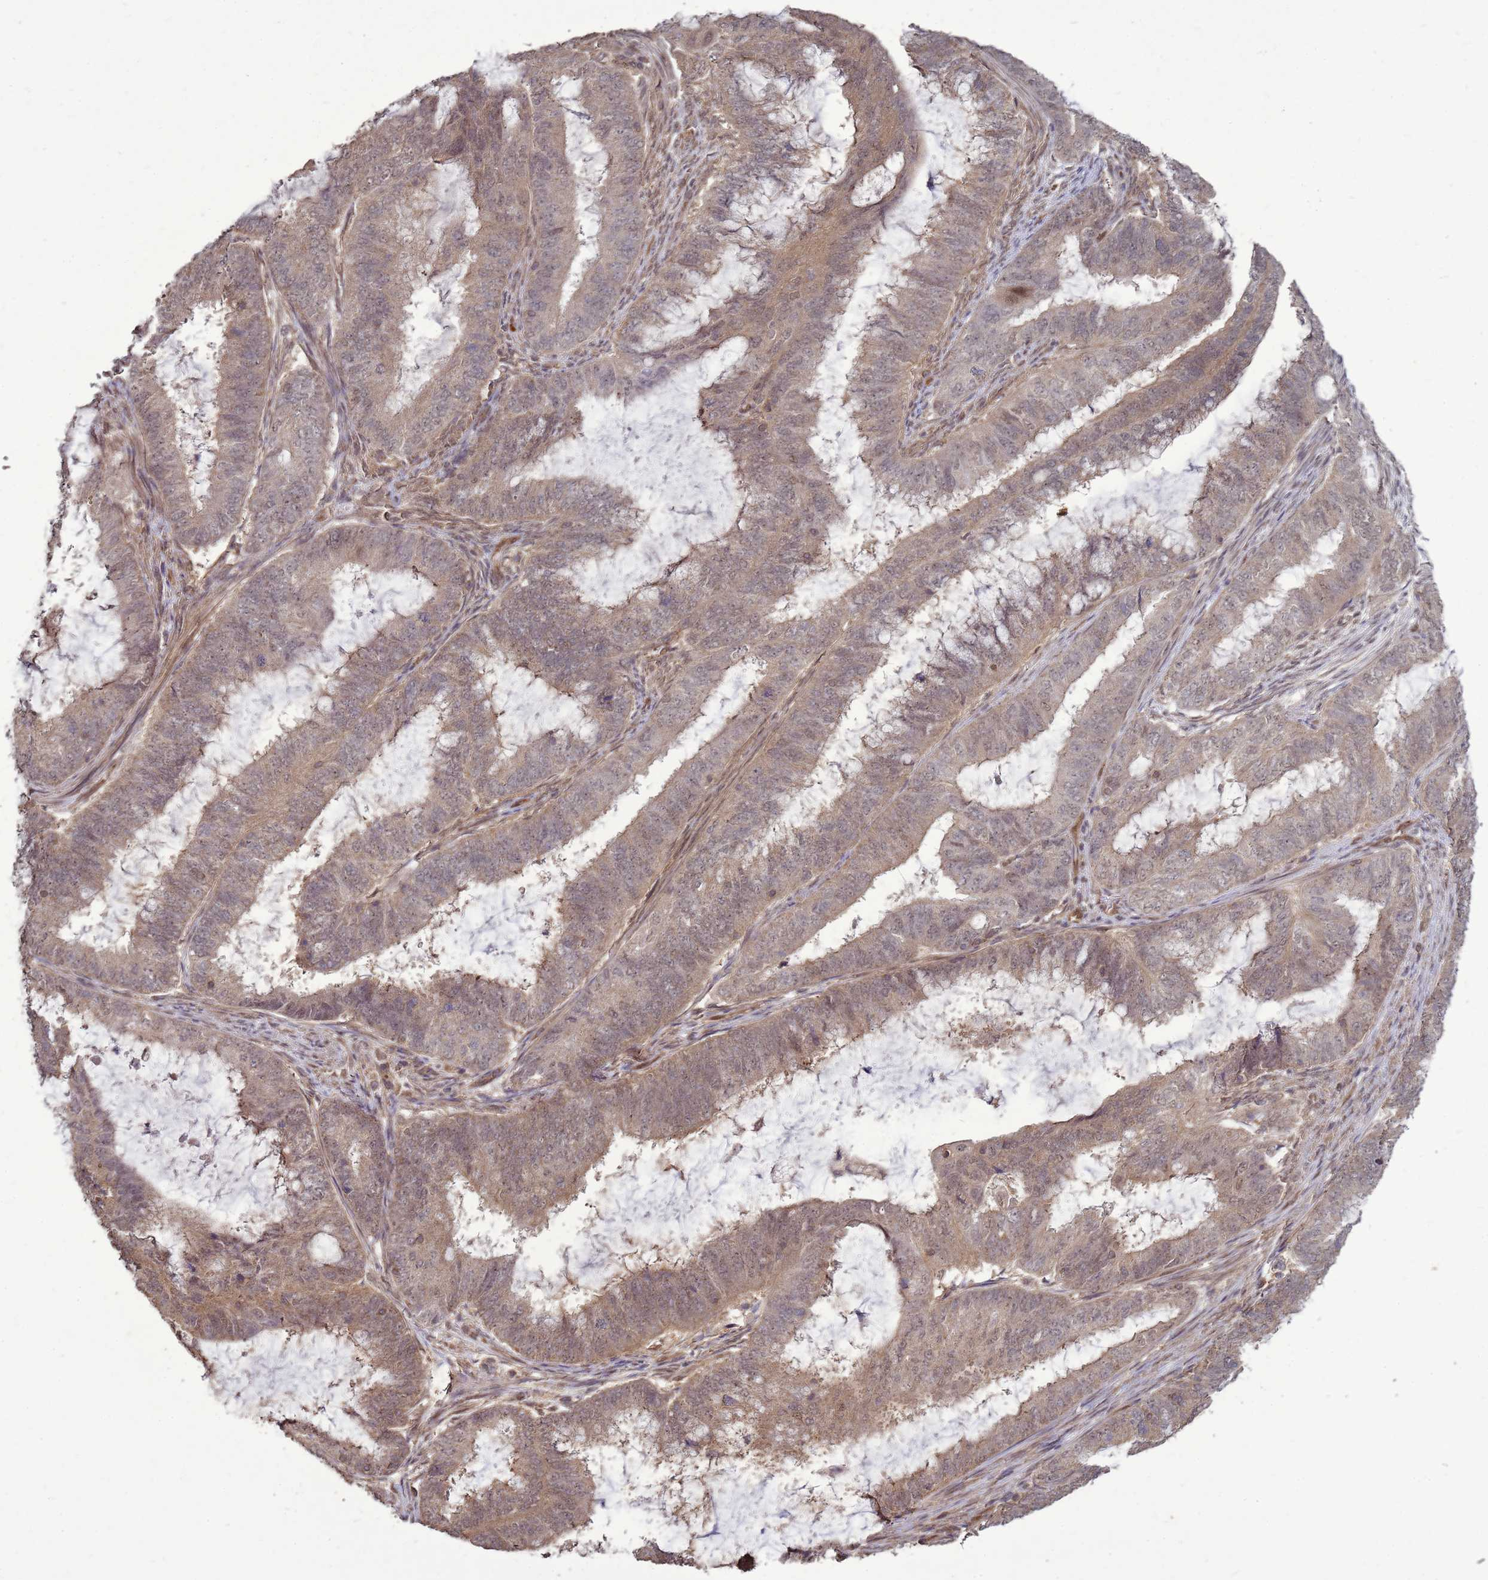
{"staining": {"intensity": "weak", "quantity": "25%-75%", "location": "cytoplasmic/membranous,nuclear"}, "tissue": "endometrial cancer", "cell_type": "Tumor cells", "image_type": "cancer", "snomed": [{"axis": "morphology", "description": "Adenocarcinoma, NOS"}, {"axis": "topography", "description": "Endometrium"}], "caption": "Endometrial adenocarcinoma stained for a protein displays weak cytoplasmic/membranous and nuclear positivity in tumor cells.", "gene": "CRBN", "patient": {"sex": "female", "age": 51}}